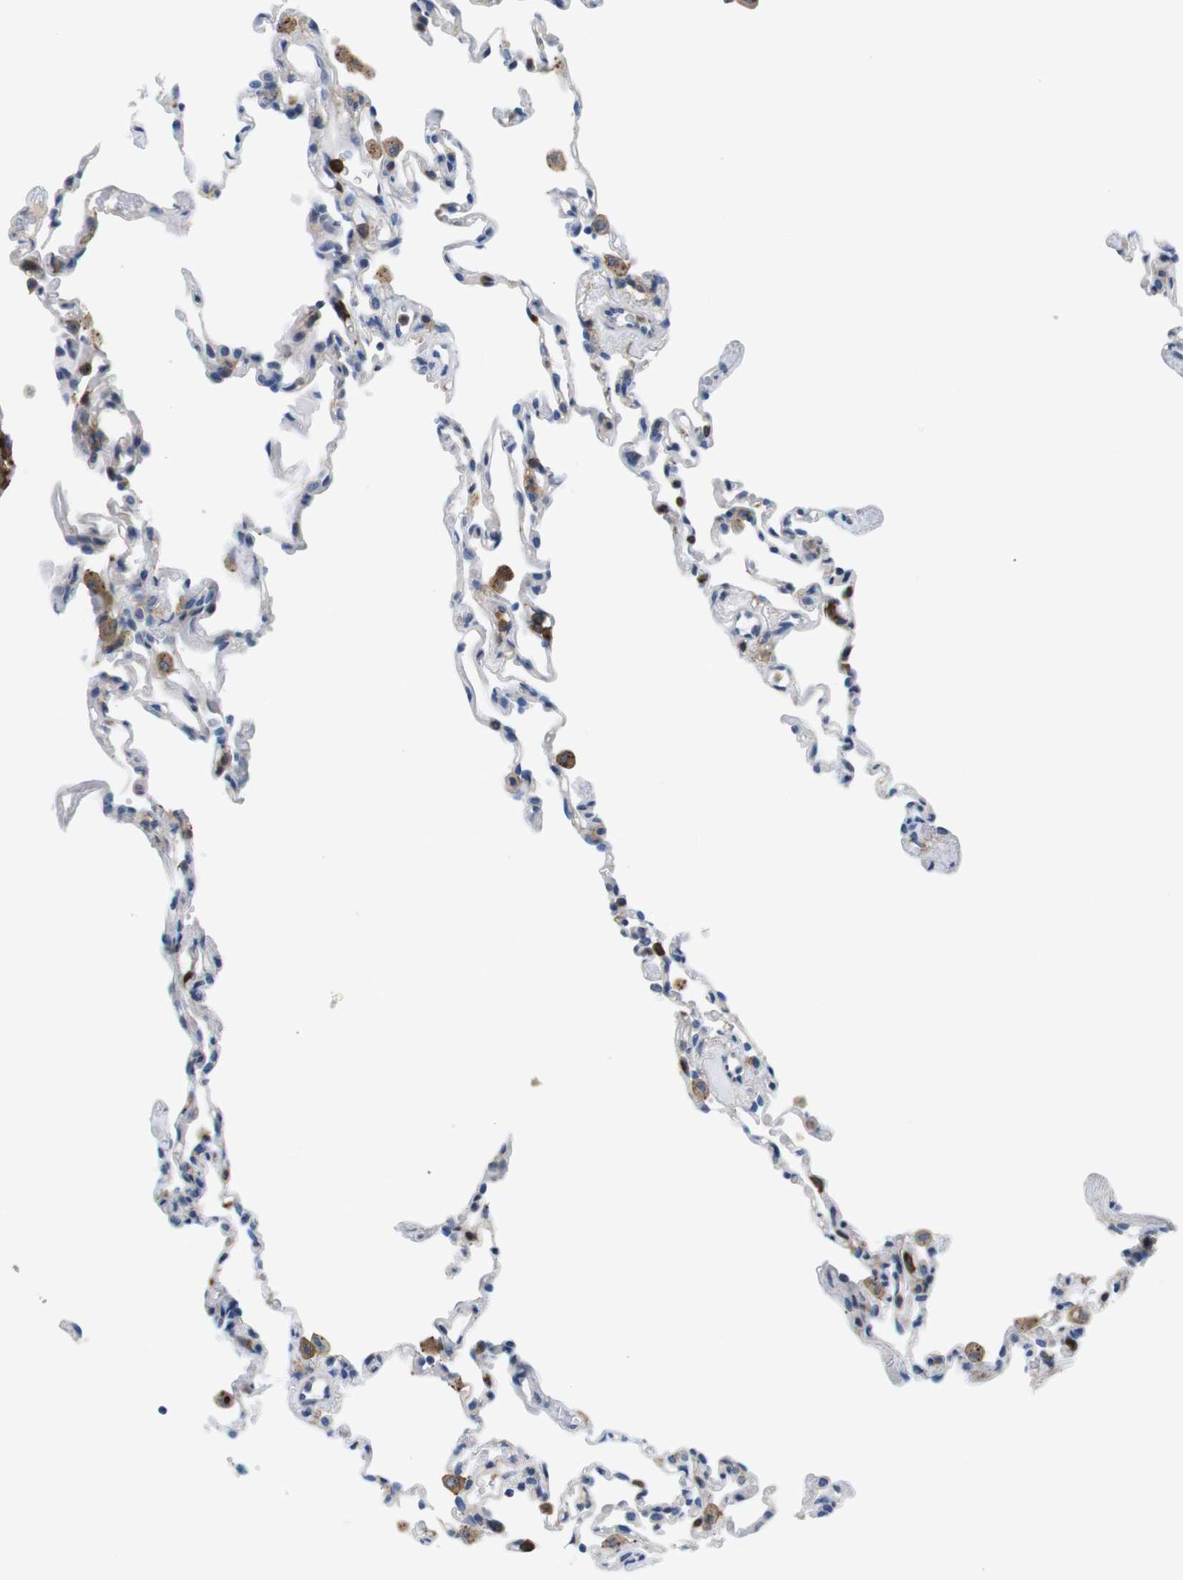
{"staining": {"intensity": "moderate", "quantity": "<25%", "location": "cytoplasmic/membranous"}, "tissue": "lung", "cell_type": "Alveolar cells", "image_type": "normal", "snomed": [{"axis": "morphology", "description": "Normal tissue, NOS"}, {"axis": "topography", "description": "Lung"}], "caption": "Benign lung reveals moderate cytoplasmic/membranous staining in approximately <25% of alveolar cells The staining was performed using DAB to visualize the protein expression in brown, while the nuclei were stained in blue with hematoxylin (Magnification: 20x)..", "gene": "CD300C", "patient": {"sex": "male", "age": 59}}